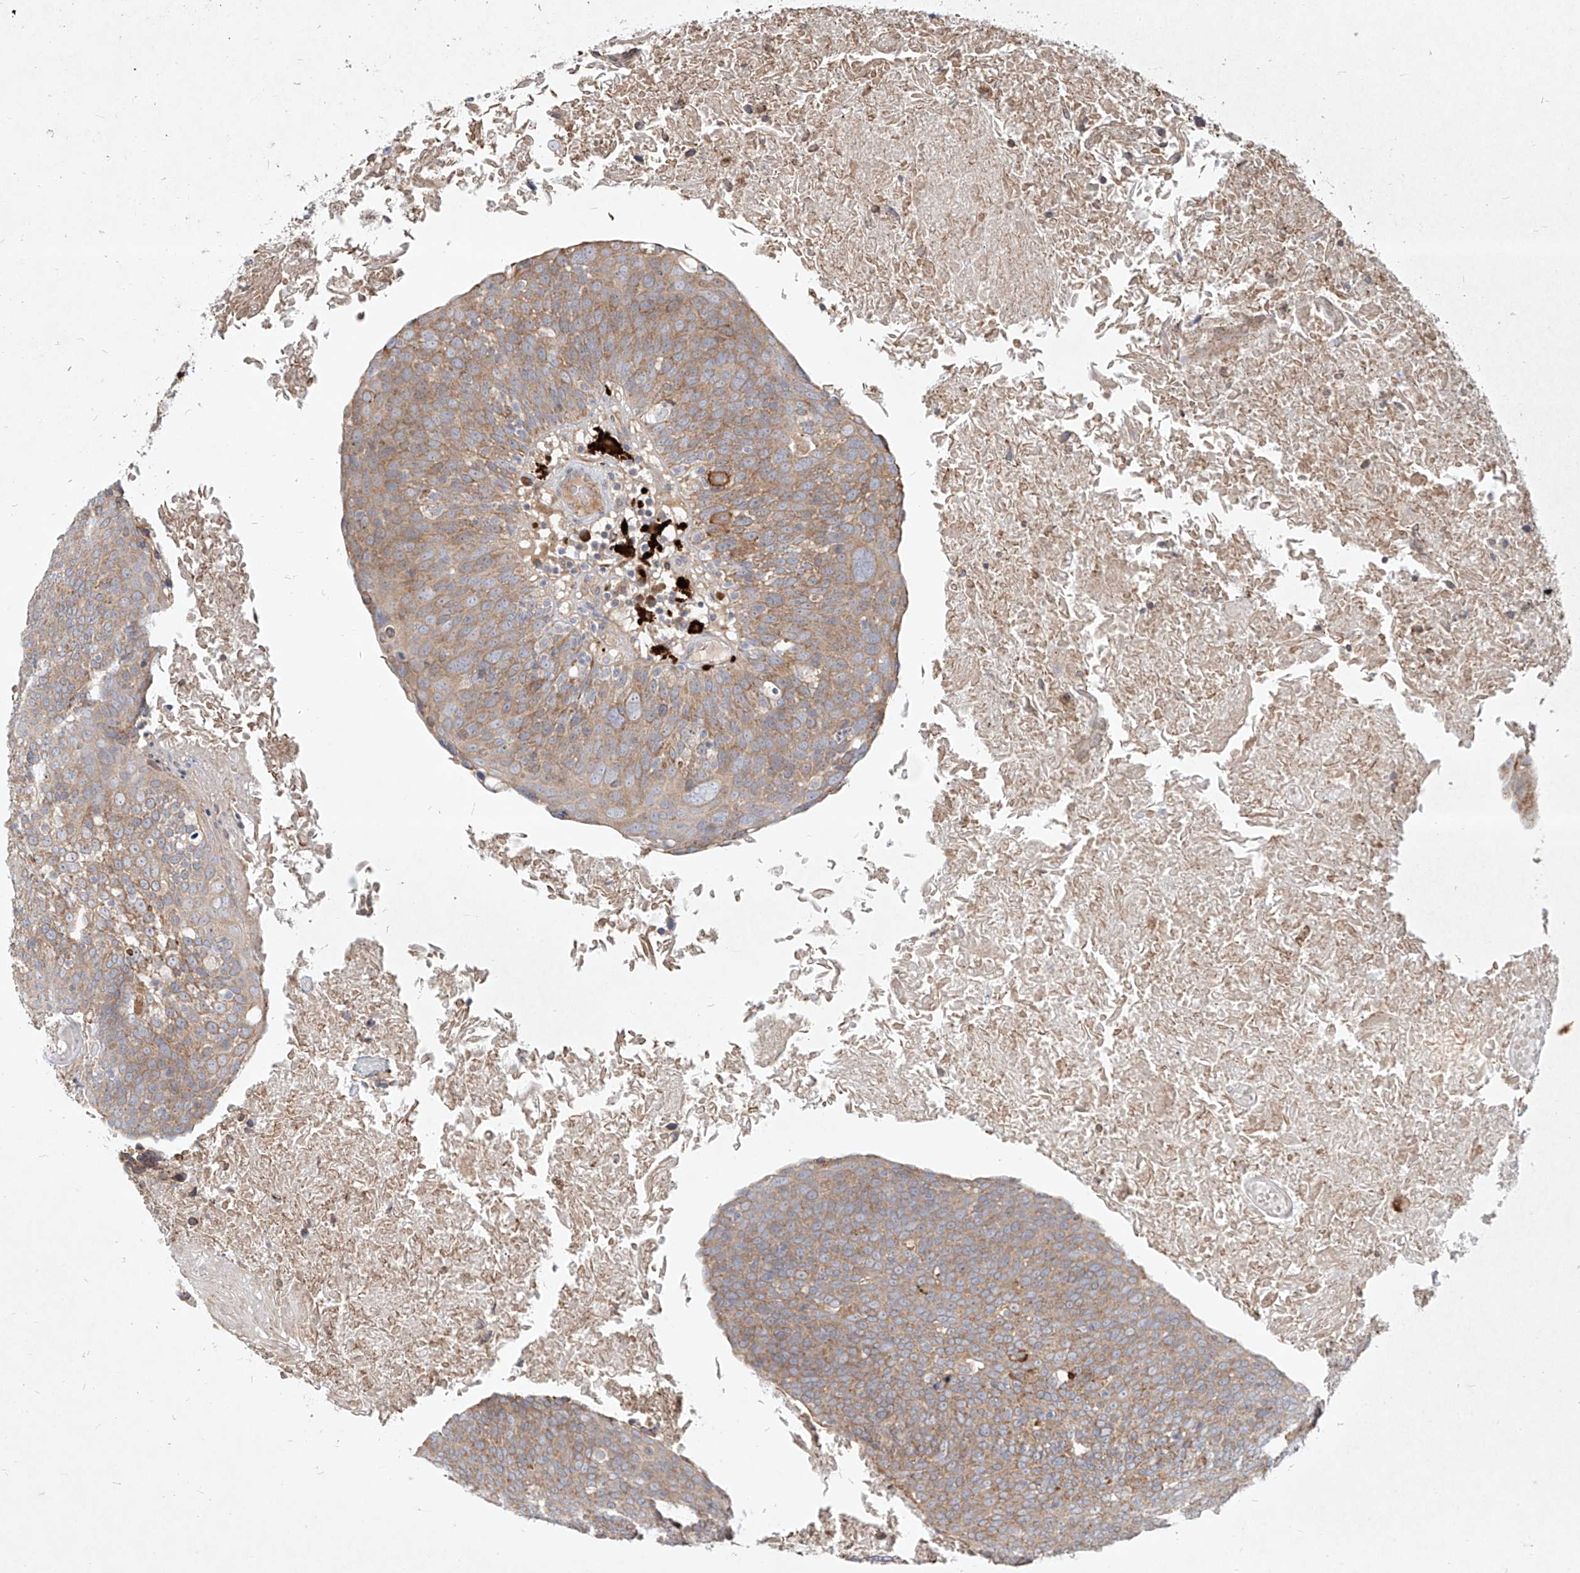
{"staining": {"intensity": "weak", "quantity": ">75%", "location": "cytoplasmic/membranous"}, "tissue": "head and neck cancer", "cell_type": "Tumor cells", "image_type": "cancer", "snomed": [{"axis": "morphology", "description": "Squamous cell carcinoma, NOS"}, {"axis": "morphology", "description": "Squamous cell carcinoma, metastatic, NOS"}, {"axis": "topography", "description": "Lymph node"}, {"axis": "topography", "description": "Head-Neck"}], "caption": "A high-resolution image shows IHC staining of squamous cell carcinoma (head and neck), which exhibits weak cytoplasmic/membranous positivity in about >75% of tumor cells.", "gene": "CD209", "patient": {"sex": "male", "age": 62}}